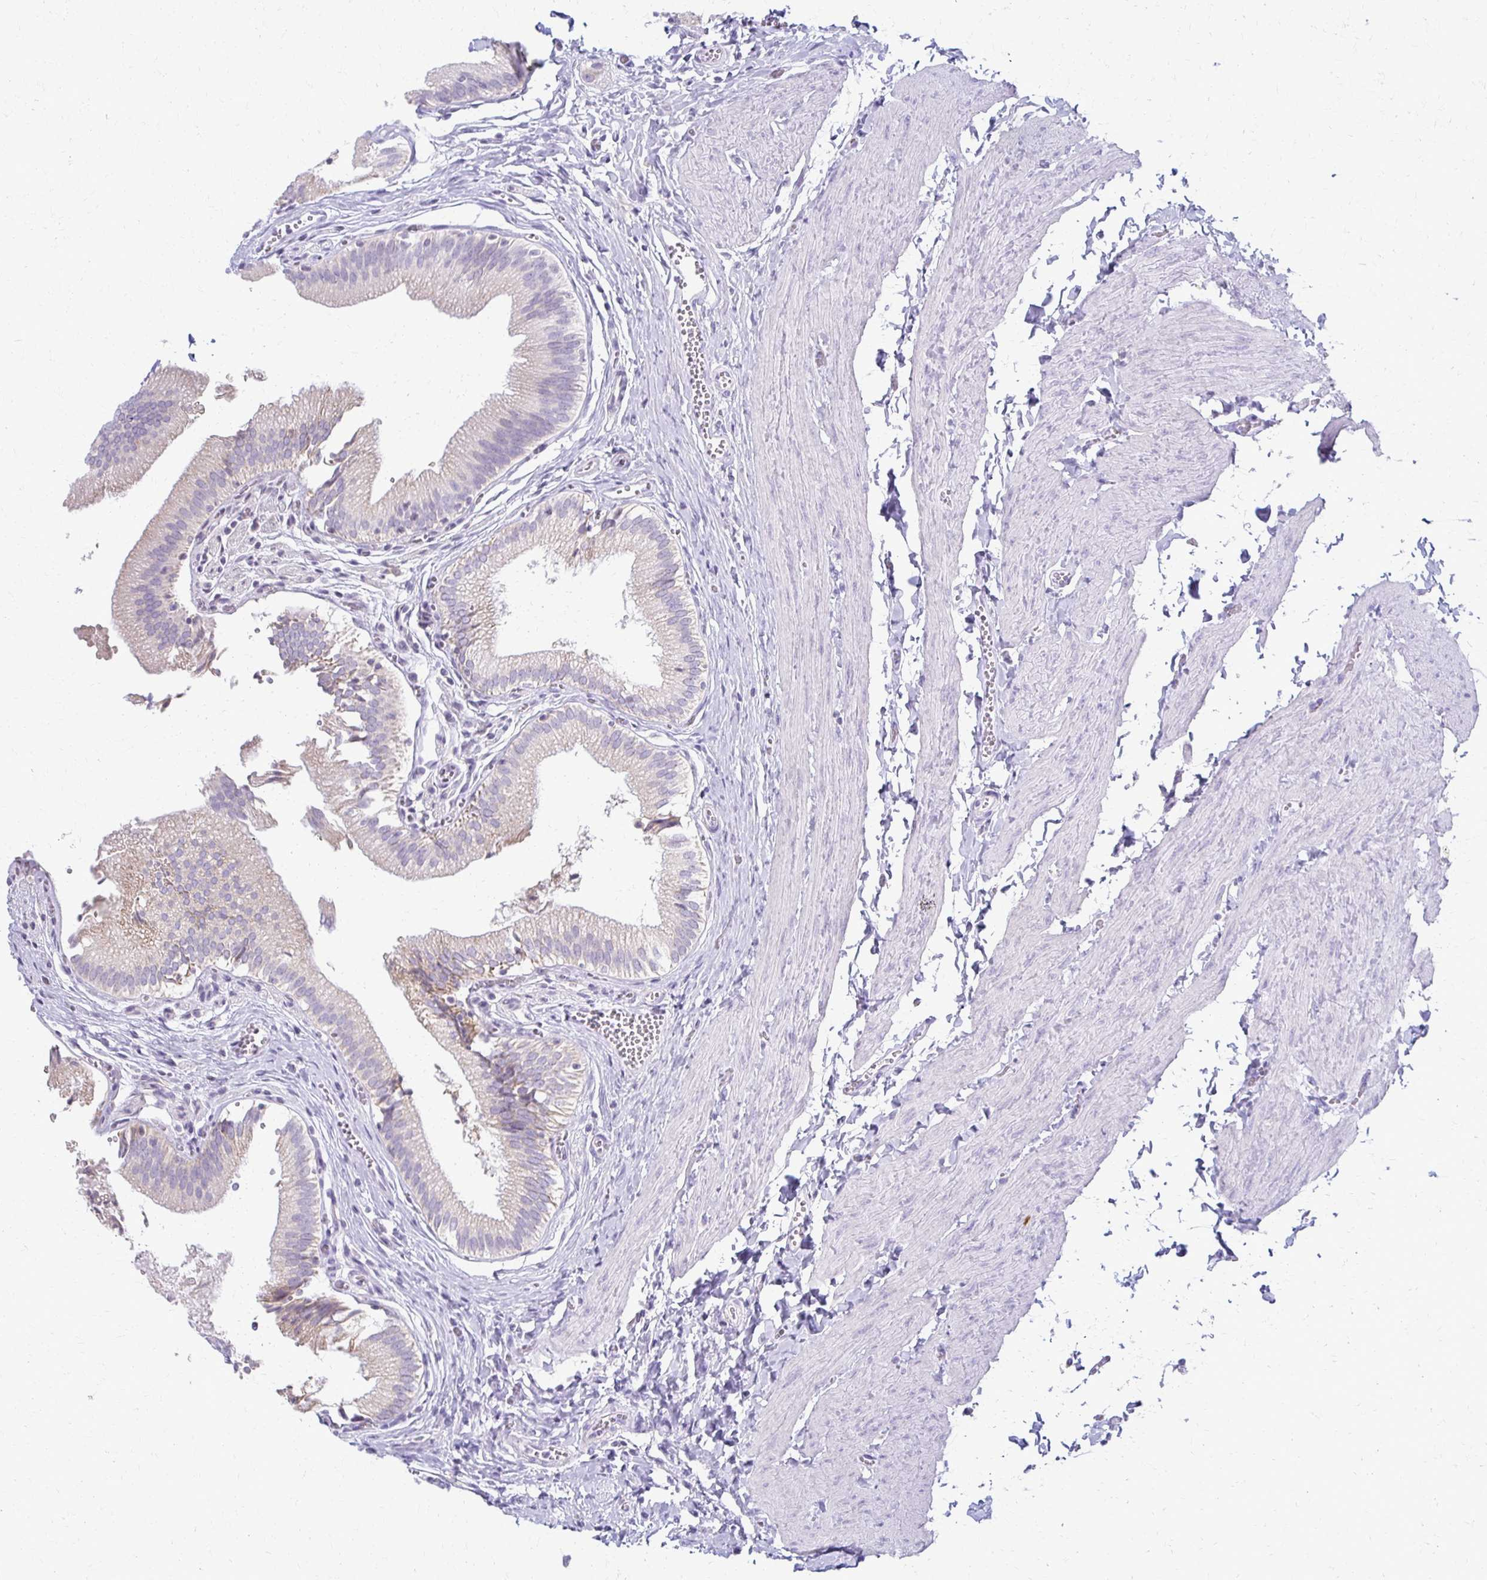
{"staining": {"intensity": "negative", "quantity": "none", "location": "none"}, "tissue": "gallbladder", "cell_type": "Glandular cells", "image_type": "normal", "snomed": [{"axis": "morphology", "description": "Normal tissue, NOS"}, {"axis": "topography", "description": "Gallbladder"}, {"axis": "topography", "description": "Peripheral nerve tissue"}], "caption": "This is a micrograph of IHC staining of normal gallbladder, which shows no expression in glandular cells. The staining is performed using DAB (3,3'-diaminobenzidine) brown chromogen with nuclei counter-stained in using hematoxylin.", "gene": "FCGR2A", "patient": {"sex": "male", "age": 17}}